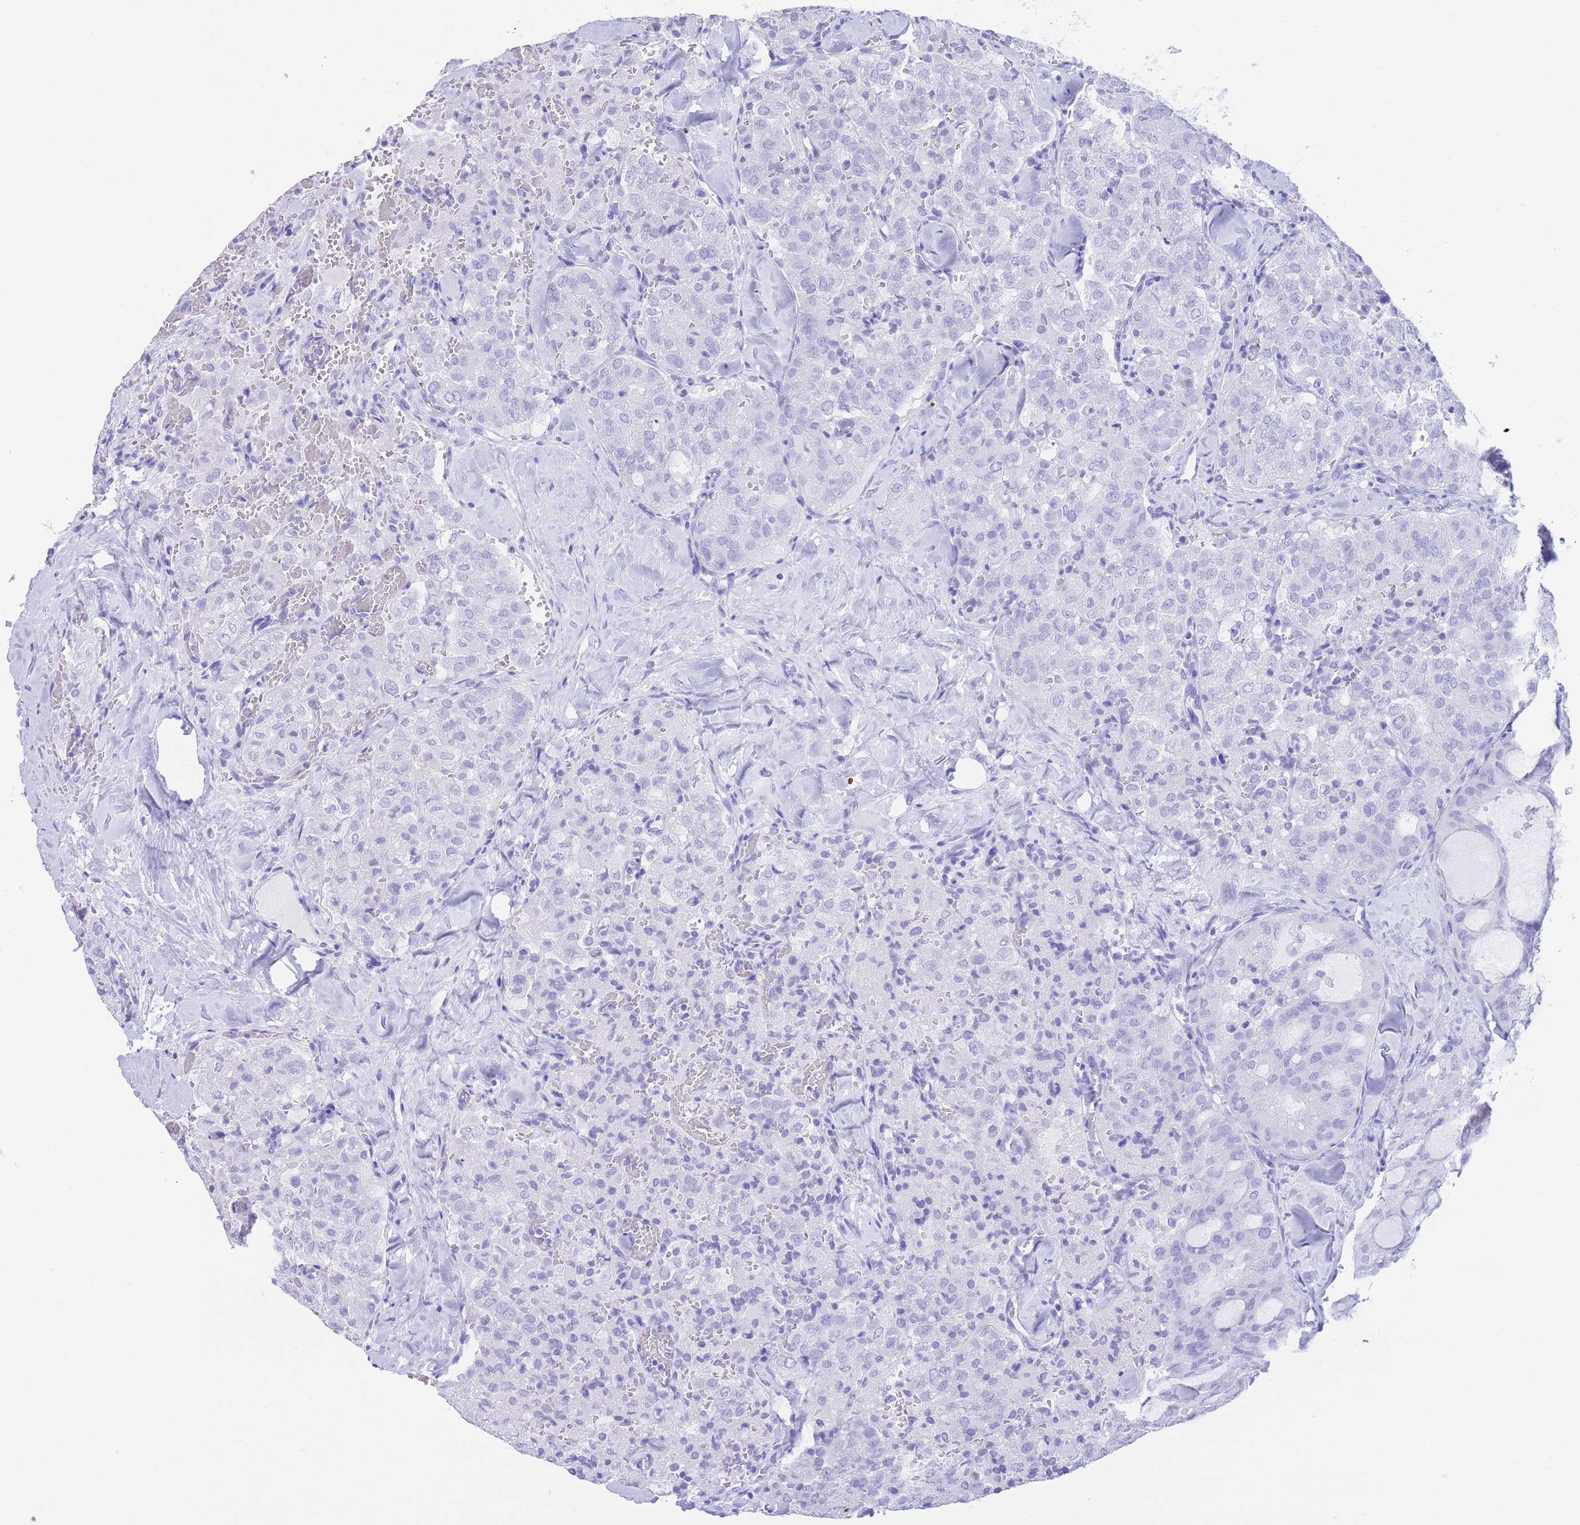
{"staining": {"intensity": "negative", "quantity": "none", "location": "none"}, "tissue": "thyroid cancer", "cell_type": "Tumor cells", "image_type": "cancer", "snomed": [{"axis": "morphology", "description": "Follicular adenoma carcinoma, NOS"}, {"axis": "topography", "description": "Thyroid gland"}], "caption": "High power microscopy histopathology image of an immunohistochemistry (IHC) photomicrograph of thyroid cancer, revealing no significant expression in tumor cells. The staining was performed using DAB to visualize the protein expression in brown, while the nuclei were stained in blue with hematoxylin (Magnification: 20x).", "gene": "SLCO1B3", "patient": {"sex": "male", "age": 75}}